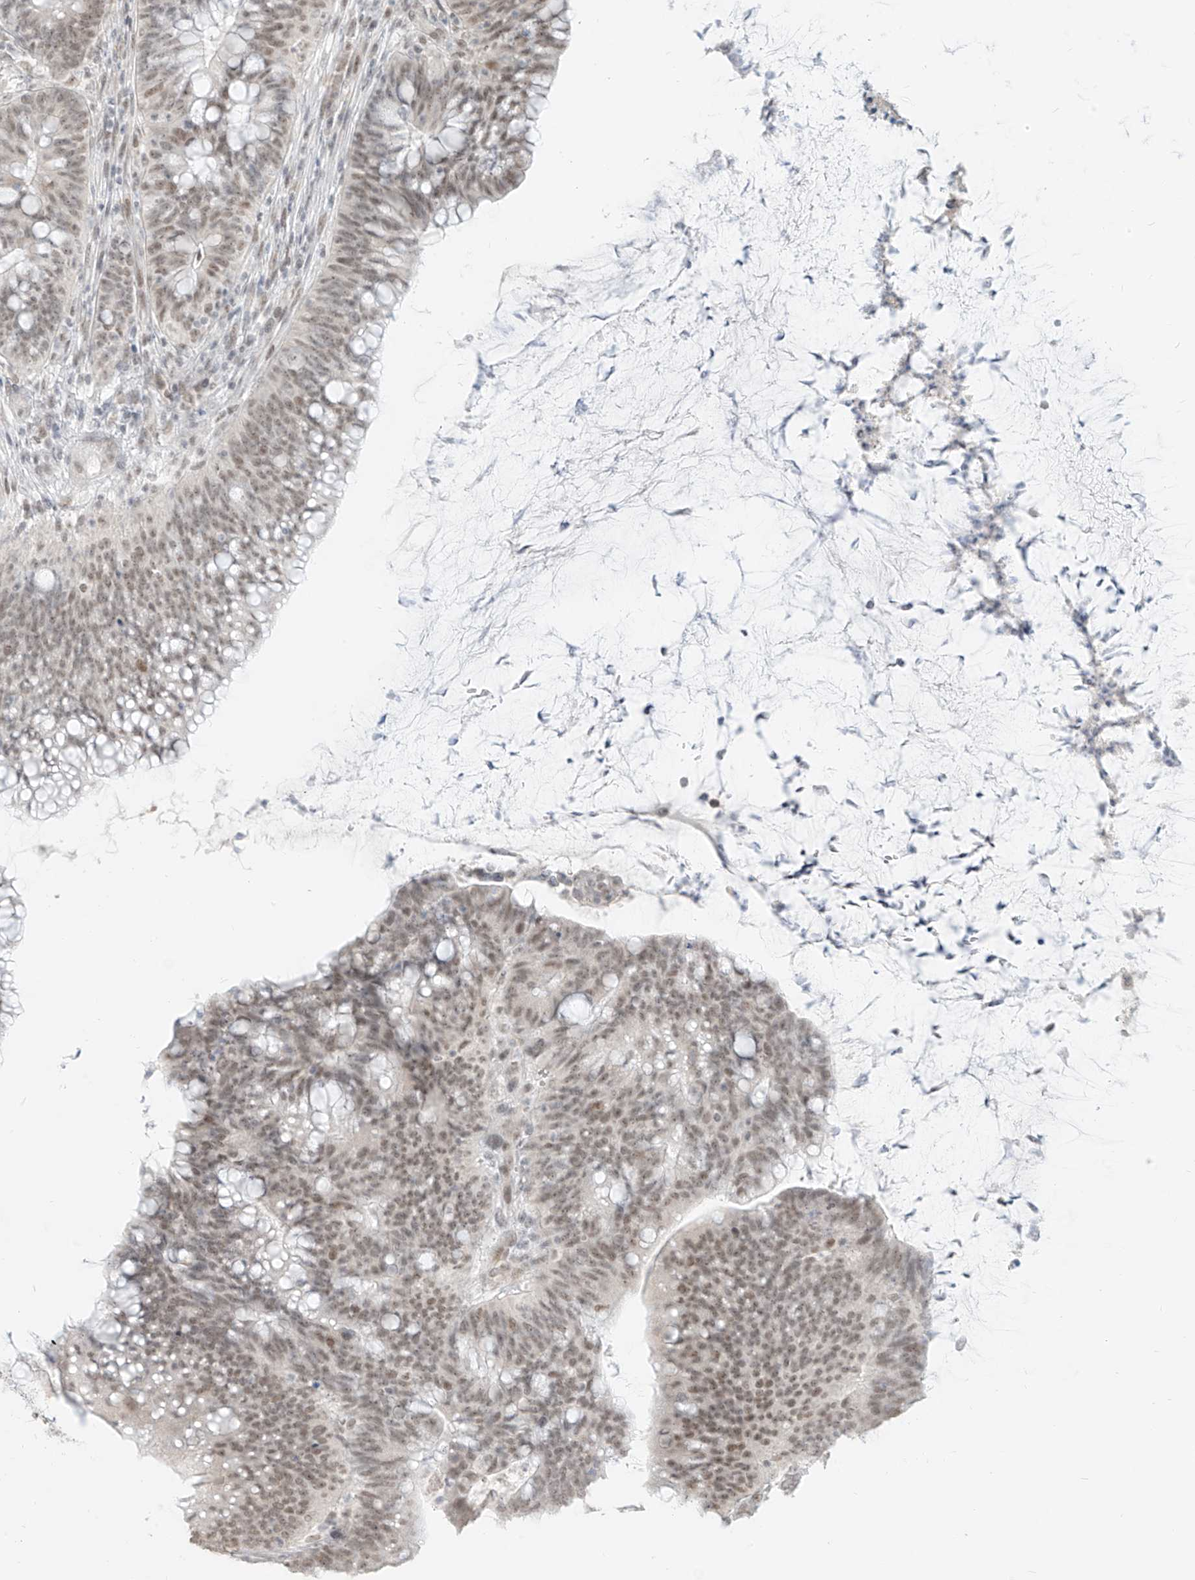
{"staining": {"intensity": "moderate", "quantity": ">75%", "location": "nuclear"}, "tissue": "colorectal cancer", "cell_type": "Tumor cells", "image_type": "cancer", "snomed": [{"axis": "morphology", "description": "Adenocarcinoma, NOS"}, {"axis": "topography", "description": "Colon"}], "caption": "Protein analysis of adenocarcinoma (colorectal) tissue reveals moderate nuclear expression in about >75% of tumor cells.", "gene": "SUPT5H", "patient": {"sex": "female", "age": 66}}